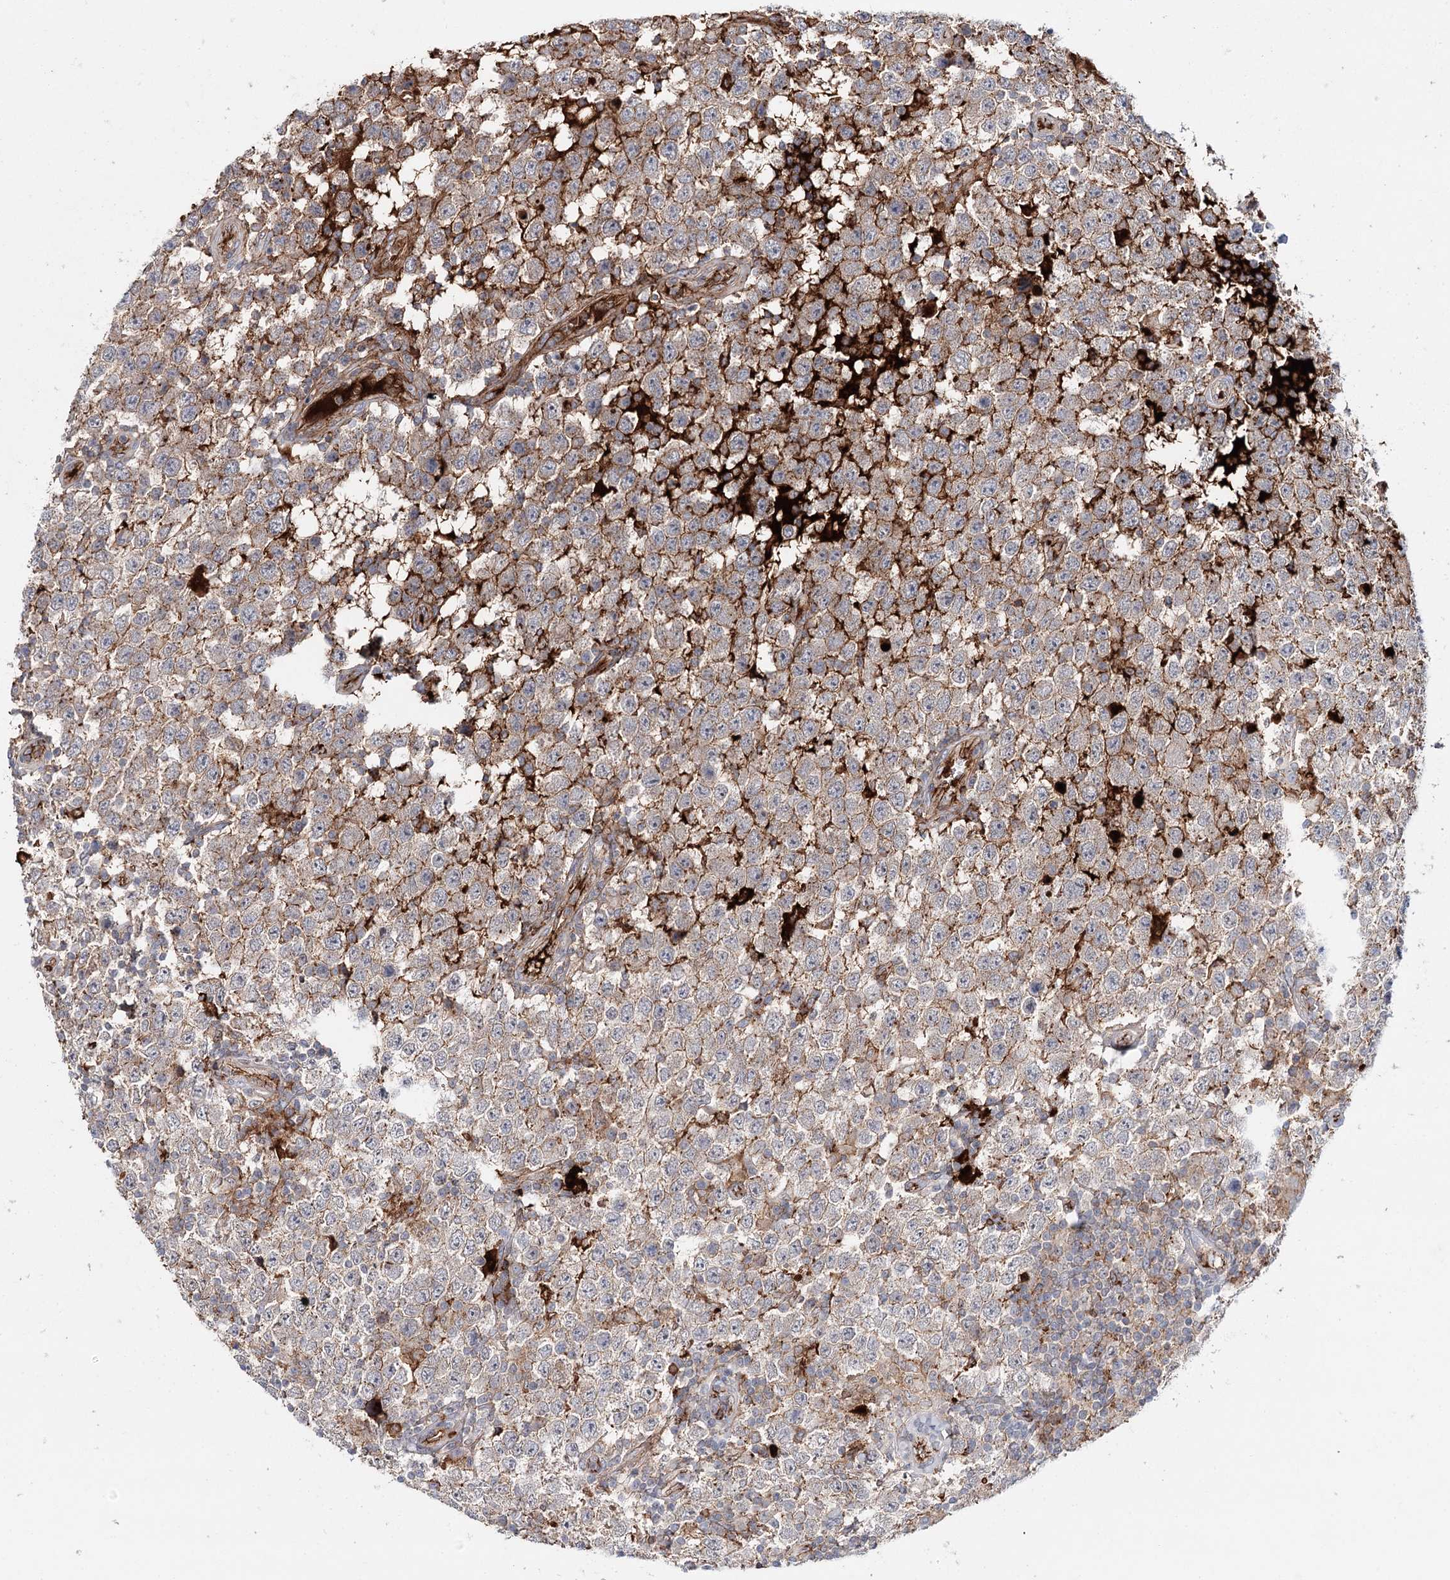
{"staining": {"intensity": "moderate", "quantity": "<25%", "location": "cytoplasmic/membranous"}, "tissue": "testis cancer", "cell_type": "Tumor cells", "image_type": "cancer", "snomed": [{"axis": "morphology", "description": "Normal tissue, NOS"}, {"axis": "morphology", "description": "Urothelial carcinoma, High grade"}, {"axis": "morphology", "description": "Seminoma, NOS"}, {"axis": "morphology", "description": "Carcinoma, Embryonal, NOS"}, {"axis": "topography", "description": "Urinary bladder"}, {"axis": "topography", "description": "Testis"}], "caption": "DAB immunohistochemical staining of testis cancer exhibits moderate cytoplasmic/membranous protein staining in approximately <25% of tumor cells.", "gene": "PKP4", "patient": {"sex": "male", "age": 41}}